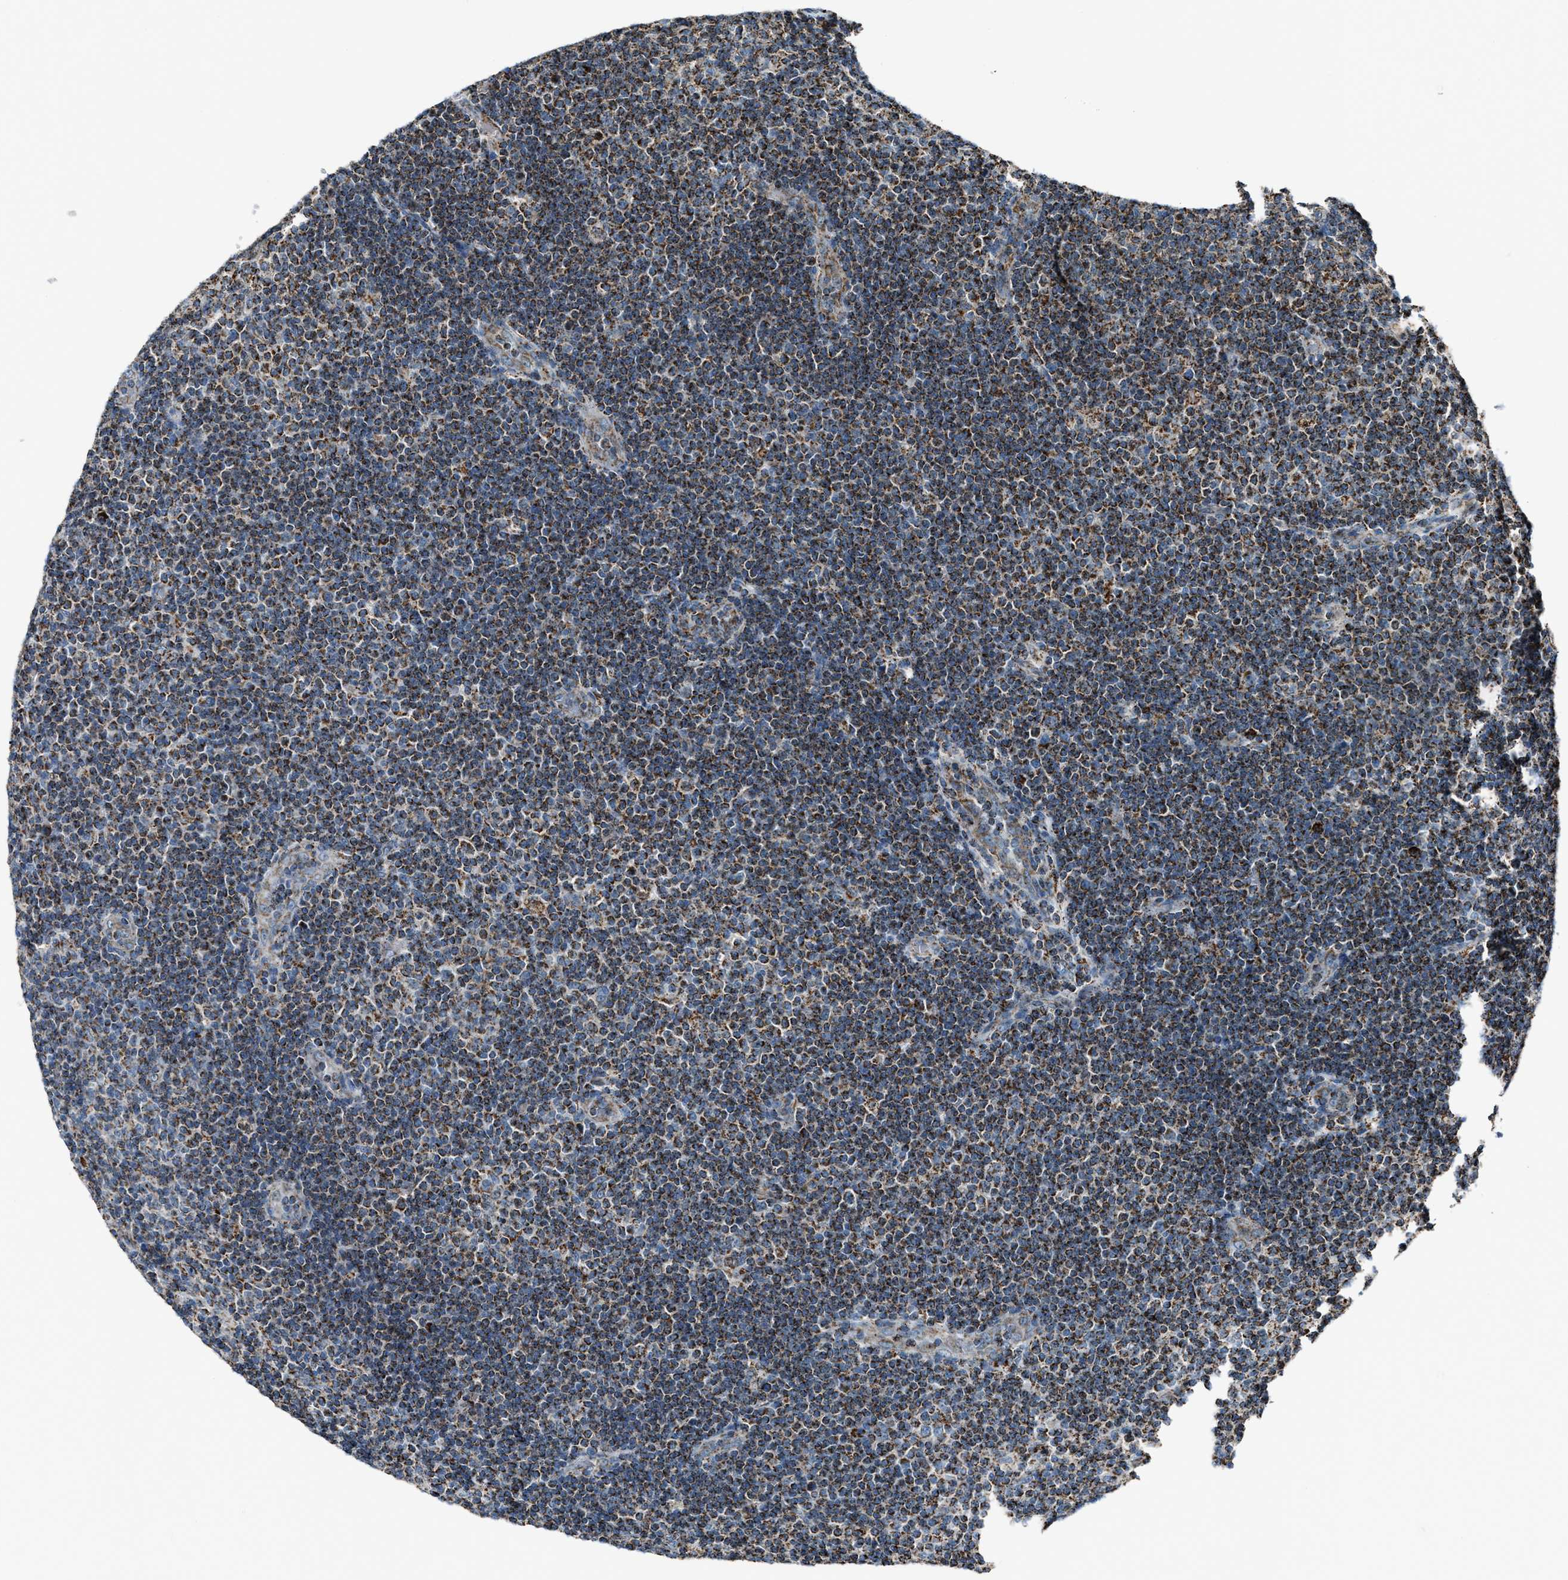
{"staining": {"intensity": "strong", "quantity": ">75%", "location": "cytoplasmic/membranous"}, "tissue": "lymphoma", "cell_type": "Tumor cells", "image_type": "cancer", "snomed": [{"axis": "morphology", "description": "Malignant lymphoma, non-Hodgkin's type, Low grade"}, {"axis": "topography", "description": "Lymph node"}], "caption": "Immunohistochemical staining of human lymphoma displays strong cytoplasmic/membranous protein staining in approximately >75% of tumor cells.", "gene": "CHN2", "patient": {"sex": "male", "age": 83}}